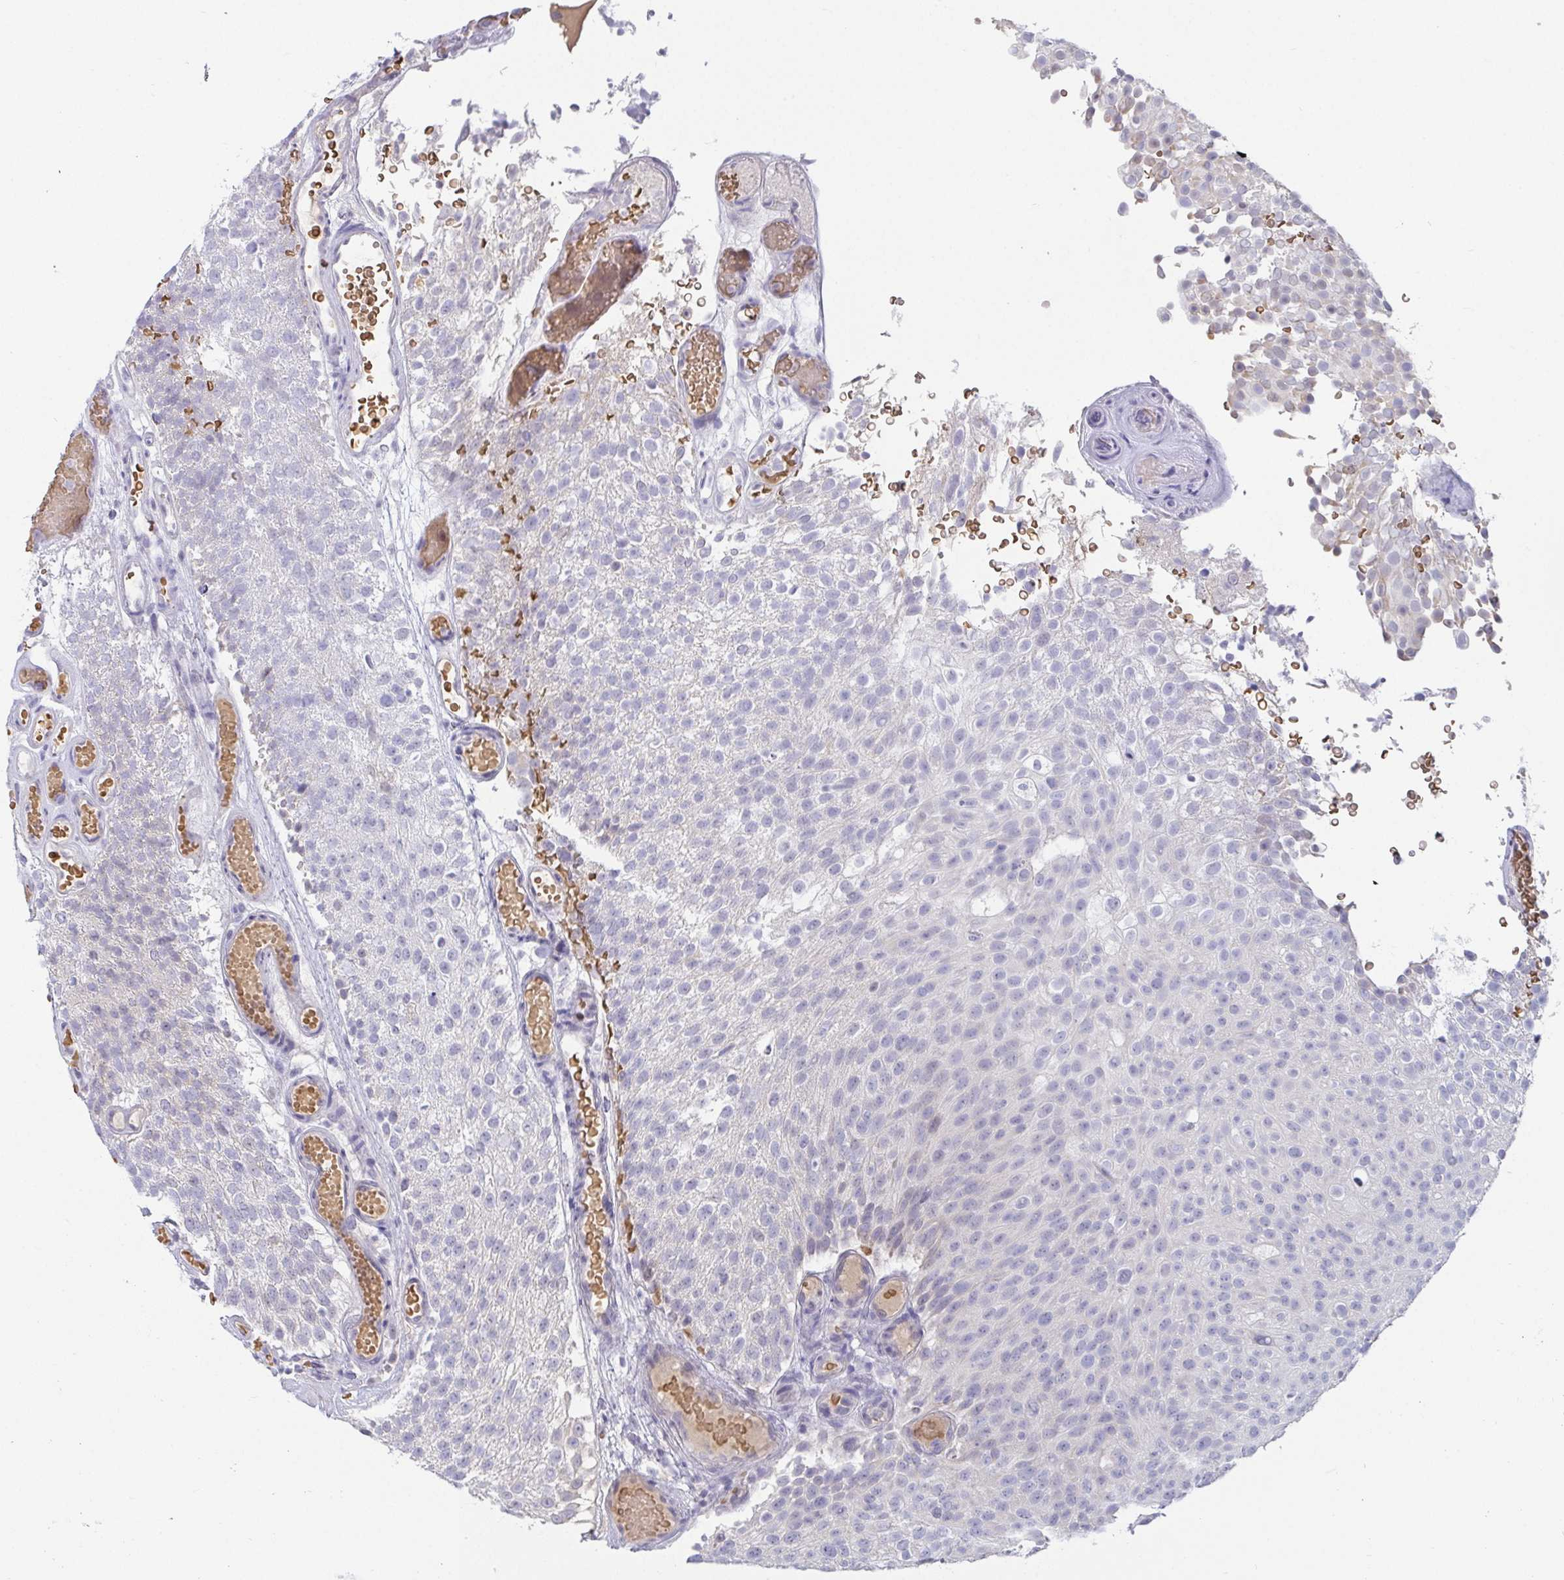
{"staining": {"intensity": "negative", "quantity": "none", "location": "none"}, "tissue": "urothelial cancer", "cell_type": "Tumor cells", "image_type": "cancer", "snomed": [{"axis": "morphology", "description": "Urothelial carcinoma, Low grade"}, {"axis": "topography", "description": "Urinary bladder"}], "caption": "Urothelial cancer was stained to show a protein in brown. There is no significant expression in tumor cells. Brightfield microscopy of IHC stained with DAB (brown) and hematoxylin (blue), captured at high magnification.", "gene": "MYC", "patient": {"sex": "male", "age": 78}}